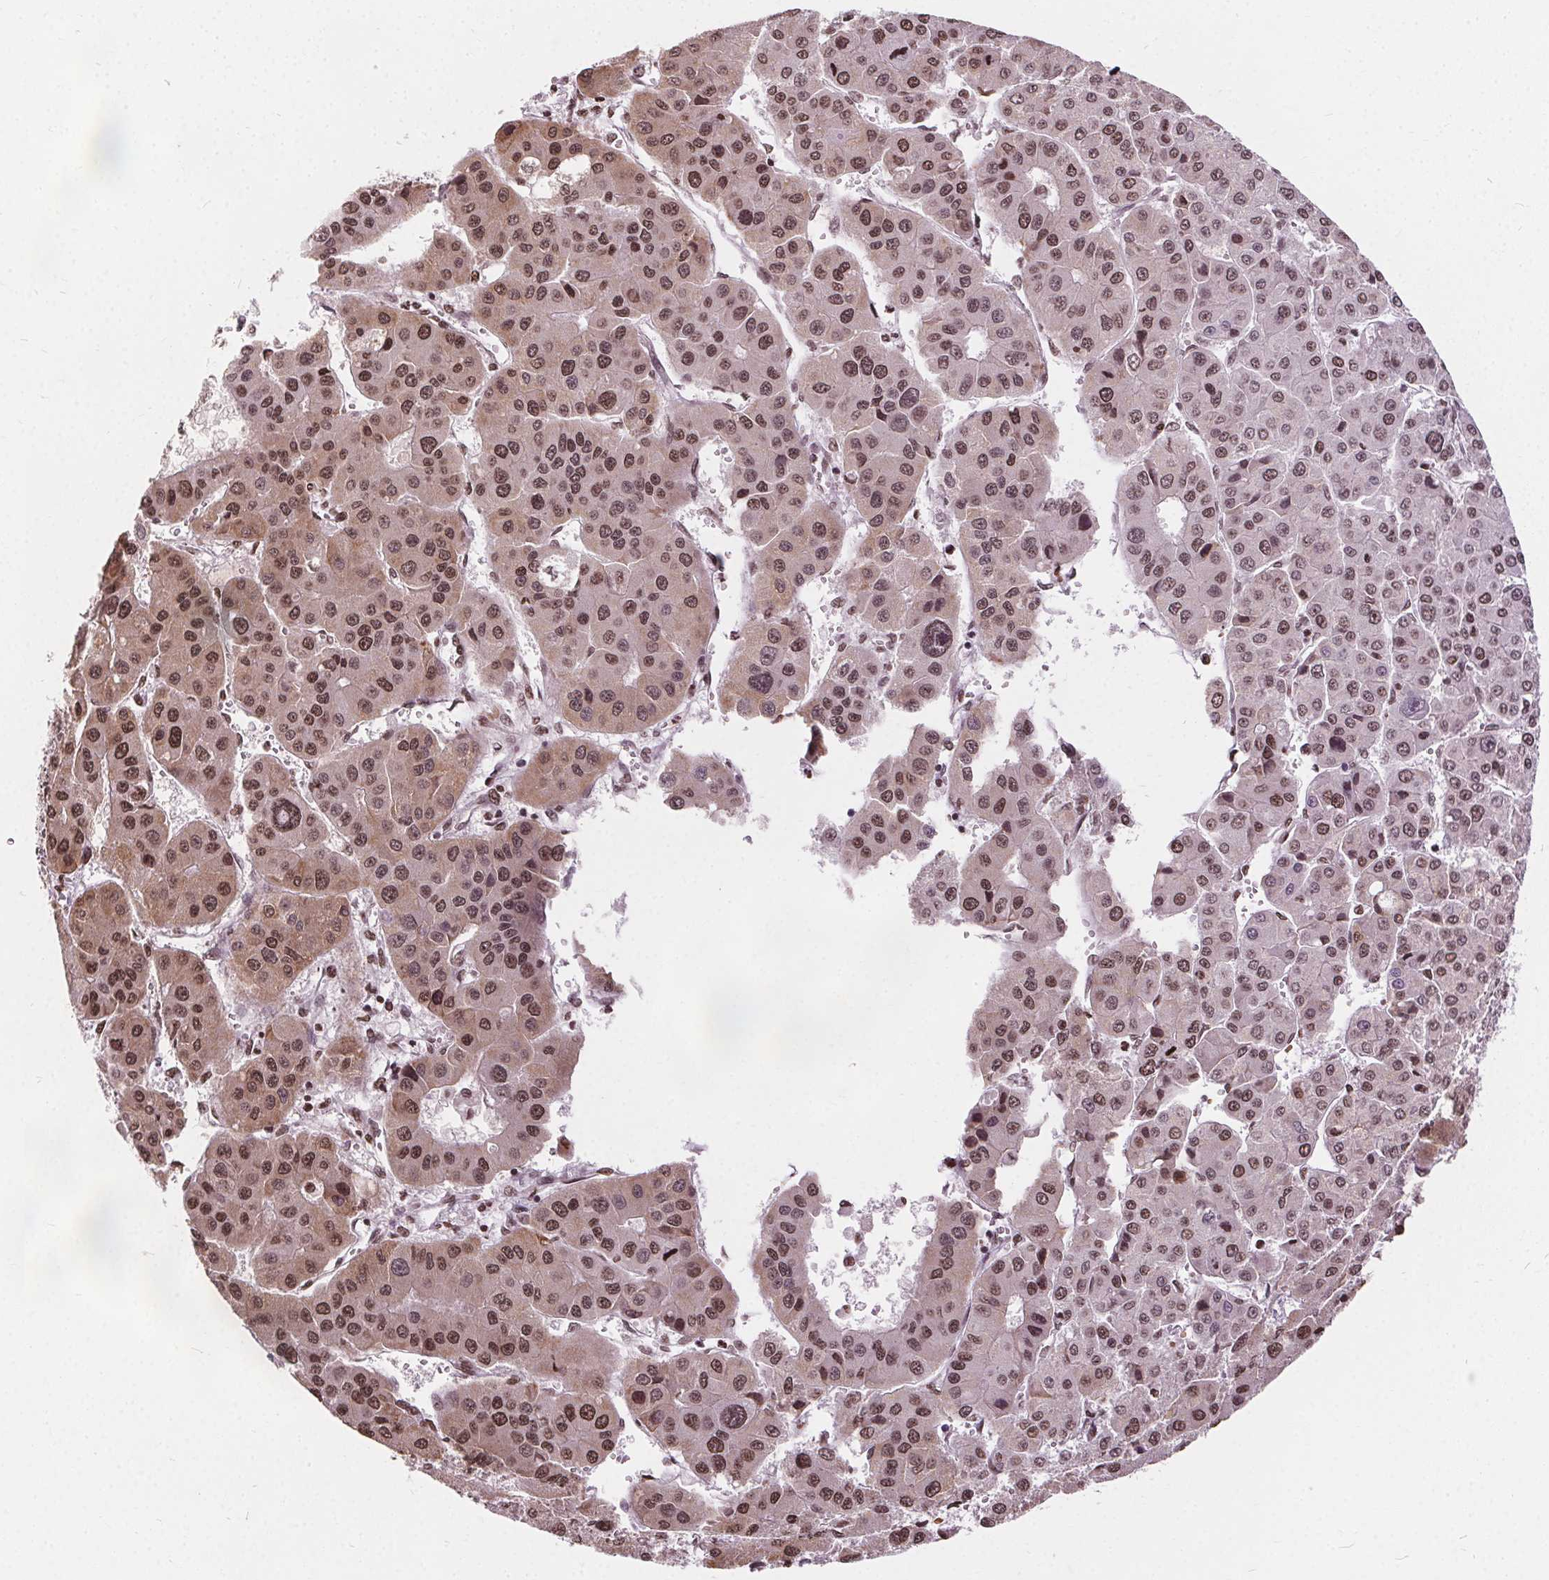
{"staining": {"intensity": "moderate", "quantity": ">75%", "location": "nuclear"}, "tissue": "liver cancer", "cell_type": "Tumor cells", "image_type": "cancer", "snomed": [{"axis": "morphology", "description": "Carcinoma, Hepatocellular, NOS"}, {"axis": "topography", "description": "Liver"}], "caption": "Protein positivity by immunohistochemistry (IHC) demonstrates moderate nuclear staining in about >75% of tumor cells in liver hepatocellular carcinoma.", "gene": "ISLR2", "patient": {"sex": "male", "age": 73}}